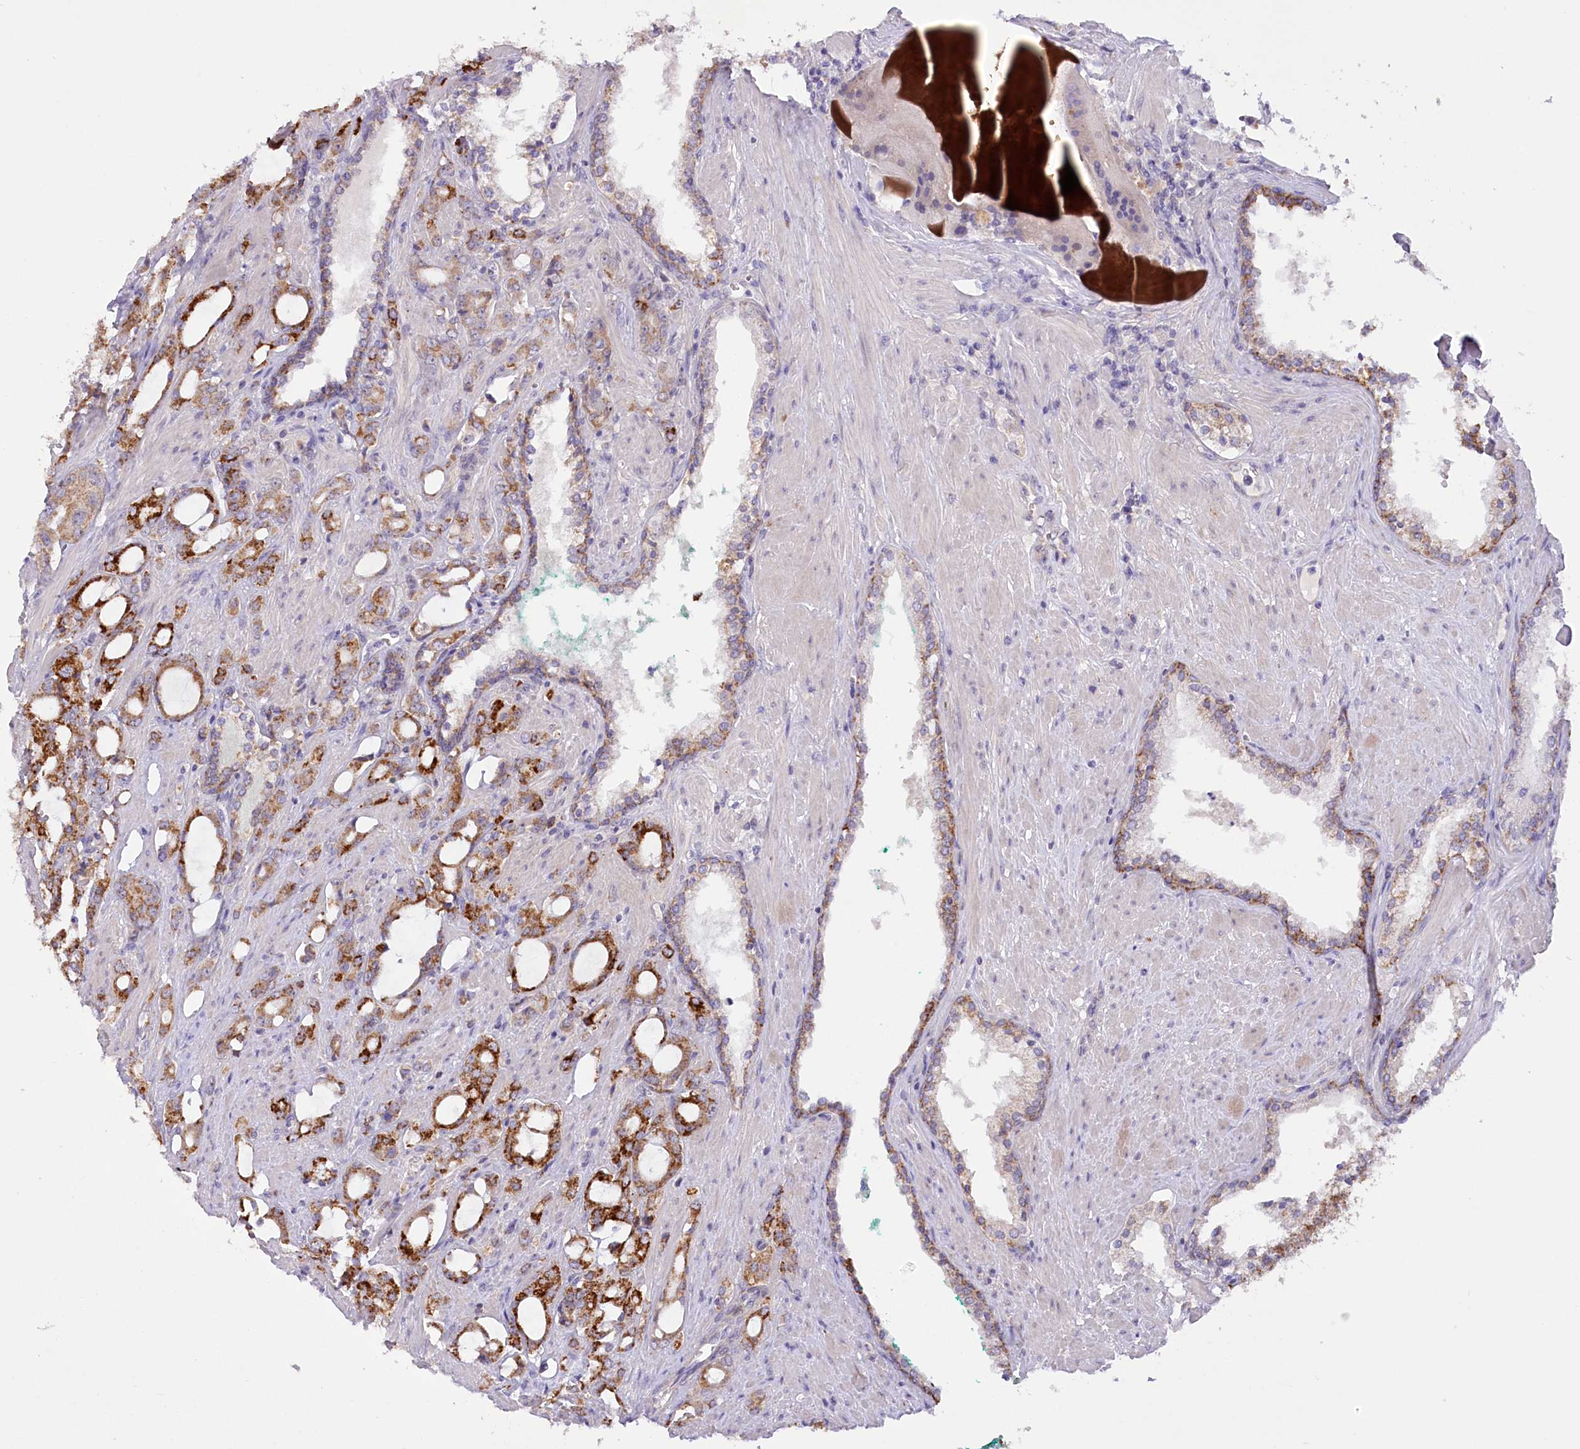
{"staining": {"intensity": "strong", "quantity": "25%-75%", "location": "cytoplasmic/membranous"}, "tissue": "prostate cancer", "cell_type": "Tumor cells", "image_type": "cancer", "snomed": [{"axis": "morphology", "description": "Adenocarcinoma, High grade"}, {"axis": "topography", "description": "Prostate"}], "caption": "IHC of human prostate cancer shows high levels of strong cytoplasmic/membranous expression in approximately 25%-75% of tumor cells. Immunohistochemistry stains the protein in brown and the nuclei are stained blue.", "gene": "DCUN1D1", "patient": {"sex": "male", "age": 72}}